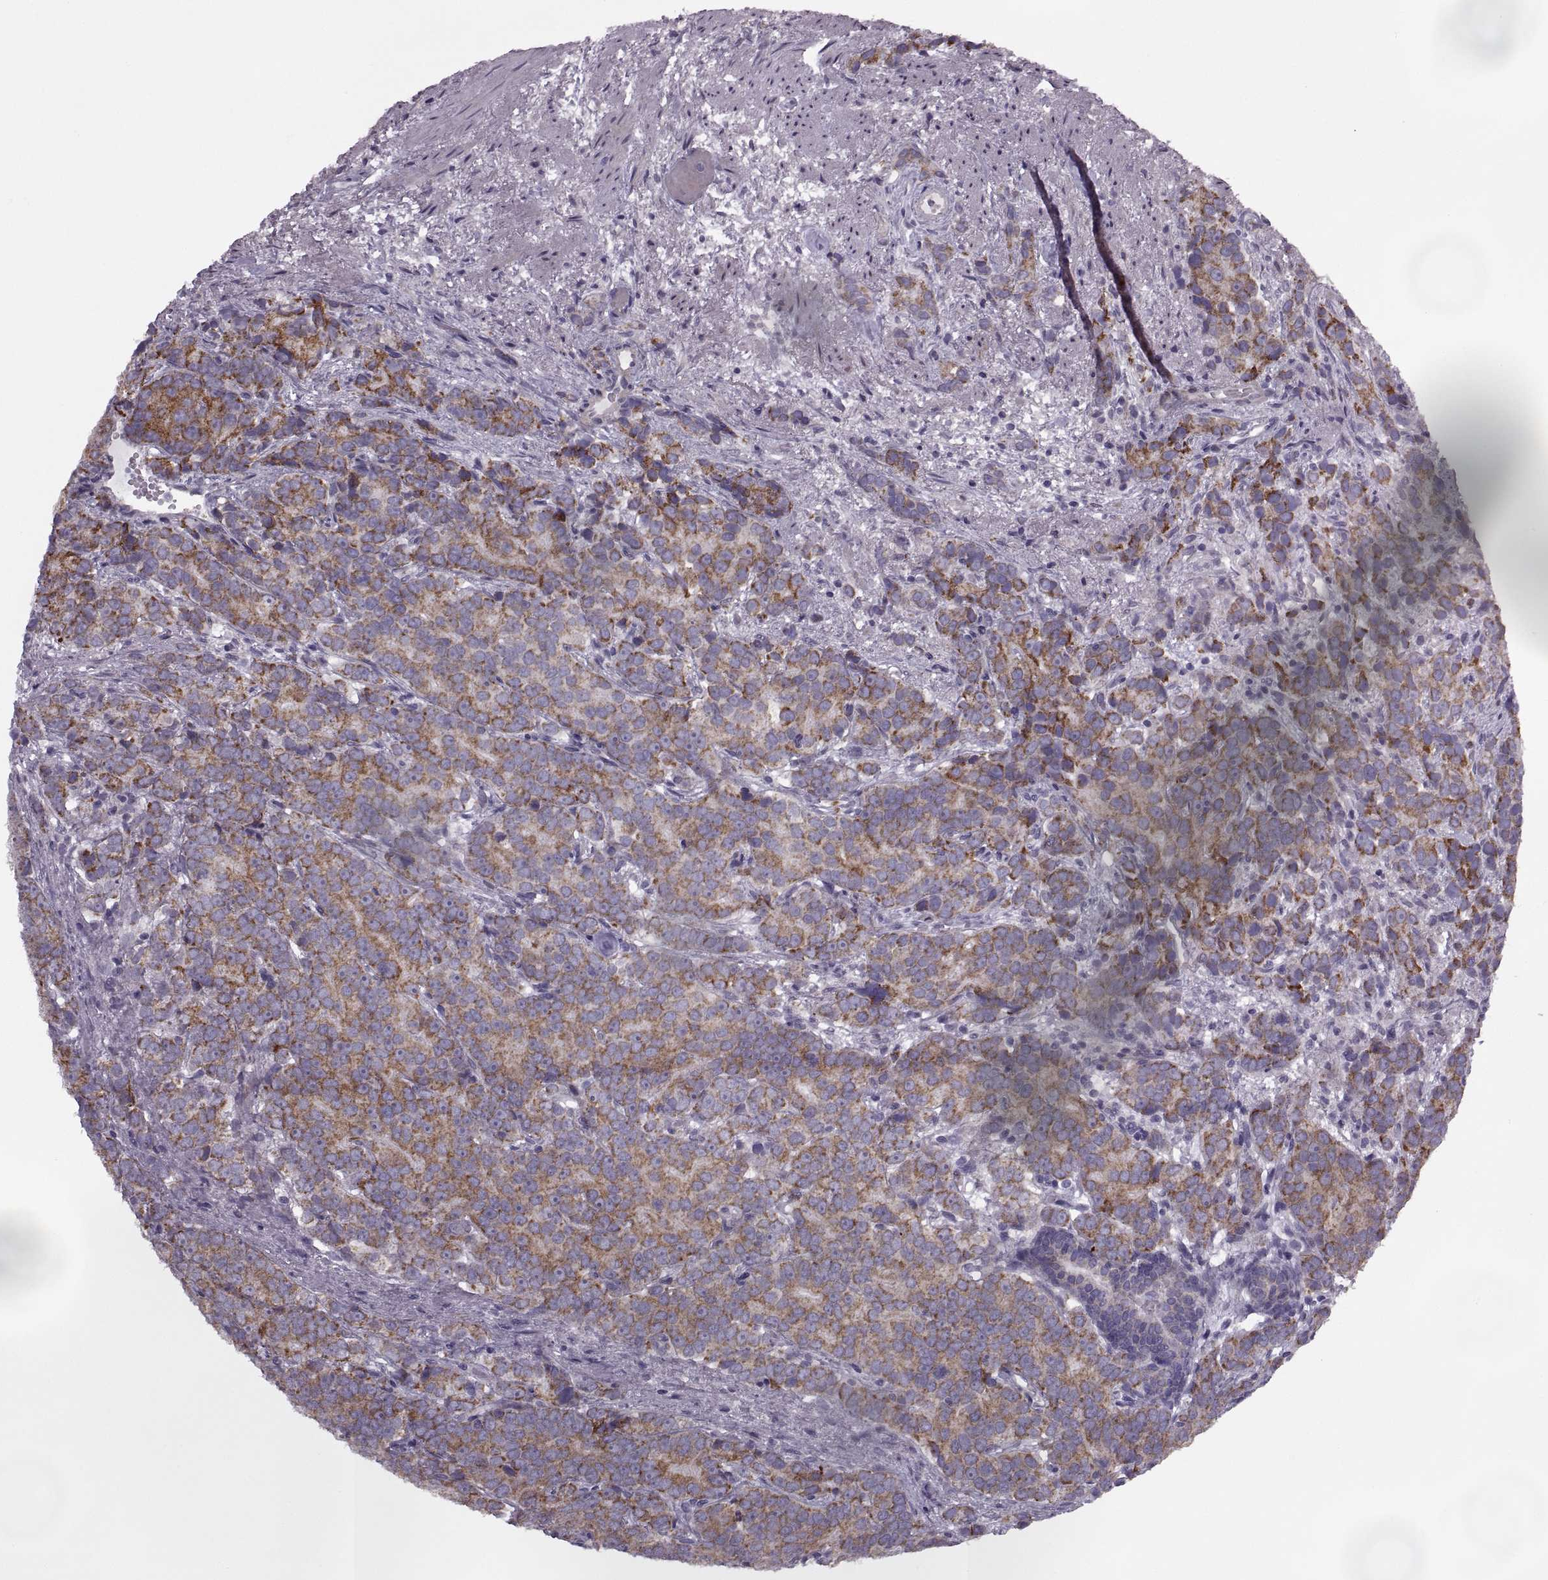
{"staining": {"intensity": "weak", "quantity": ">75%", "location": "cytoplasmic/membranous"}, "tissue": "prostate cancer", "cell_type": "Tumor cells", "image_type": "cancer", "snomed": [{"axis": "morphology", "description": "Adenocarcinoma, High grade"}, {"axis": "topography", "description": "Prostate"}], "caption": "A low amount of weak cytoplasmic/membranous positivity is present in about >75% of tumor cells in prostate cancer tissue. The staining was performed using DAB (3,3'-diaminobenzidine), with brown indicating positive protein expression. Nuclei are stained blue with hematoxylin.", "gene": "RIPK4", "patient": {"sex": "male", "age": 90}}